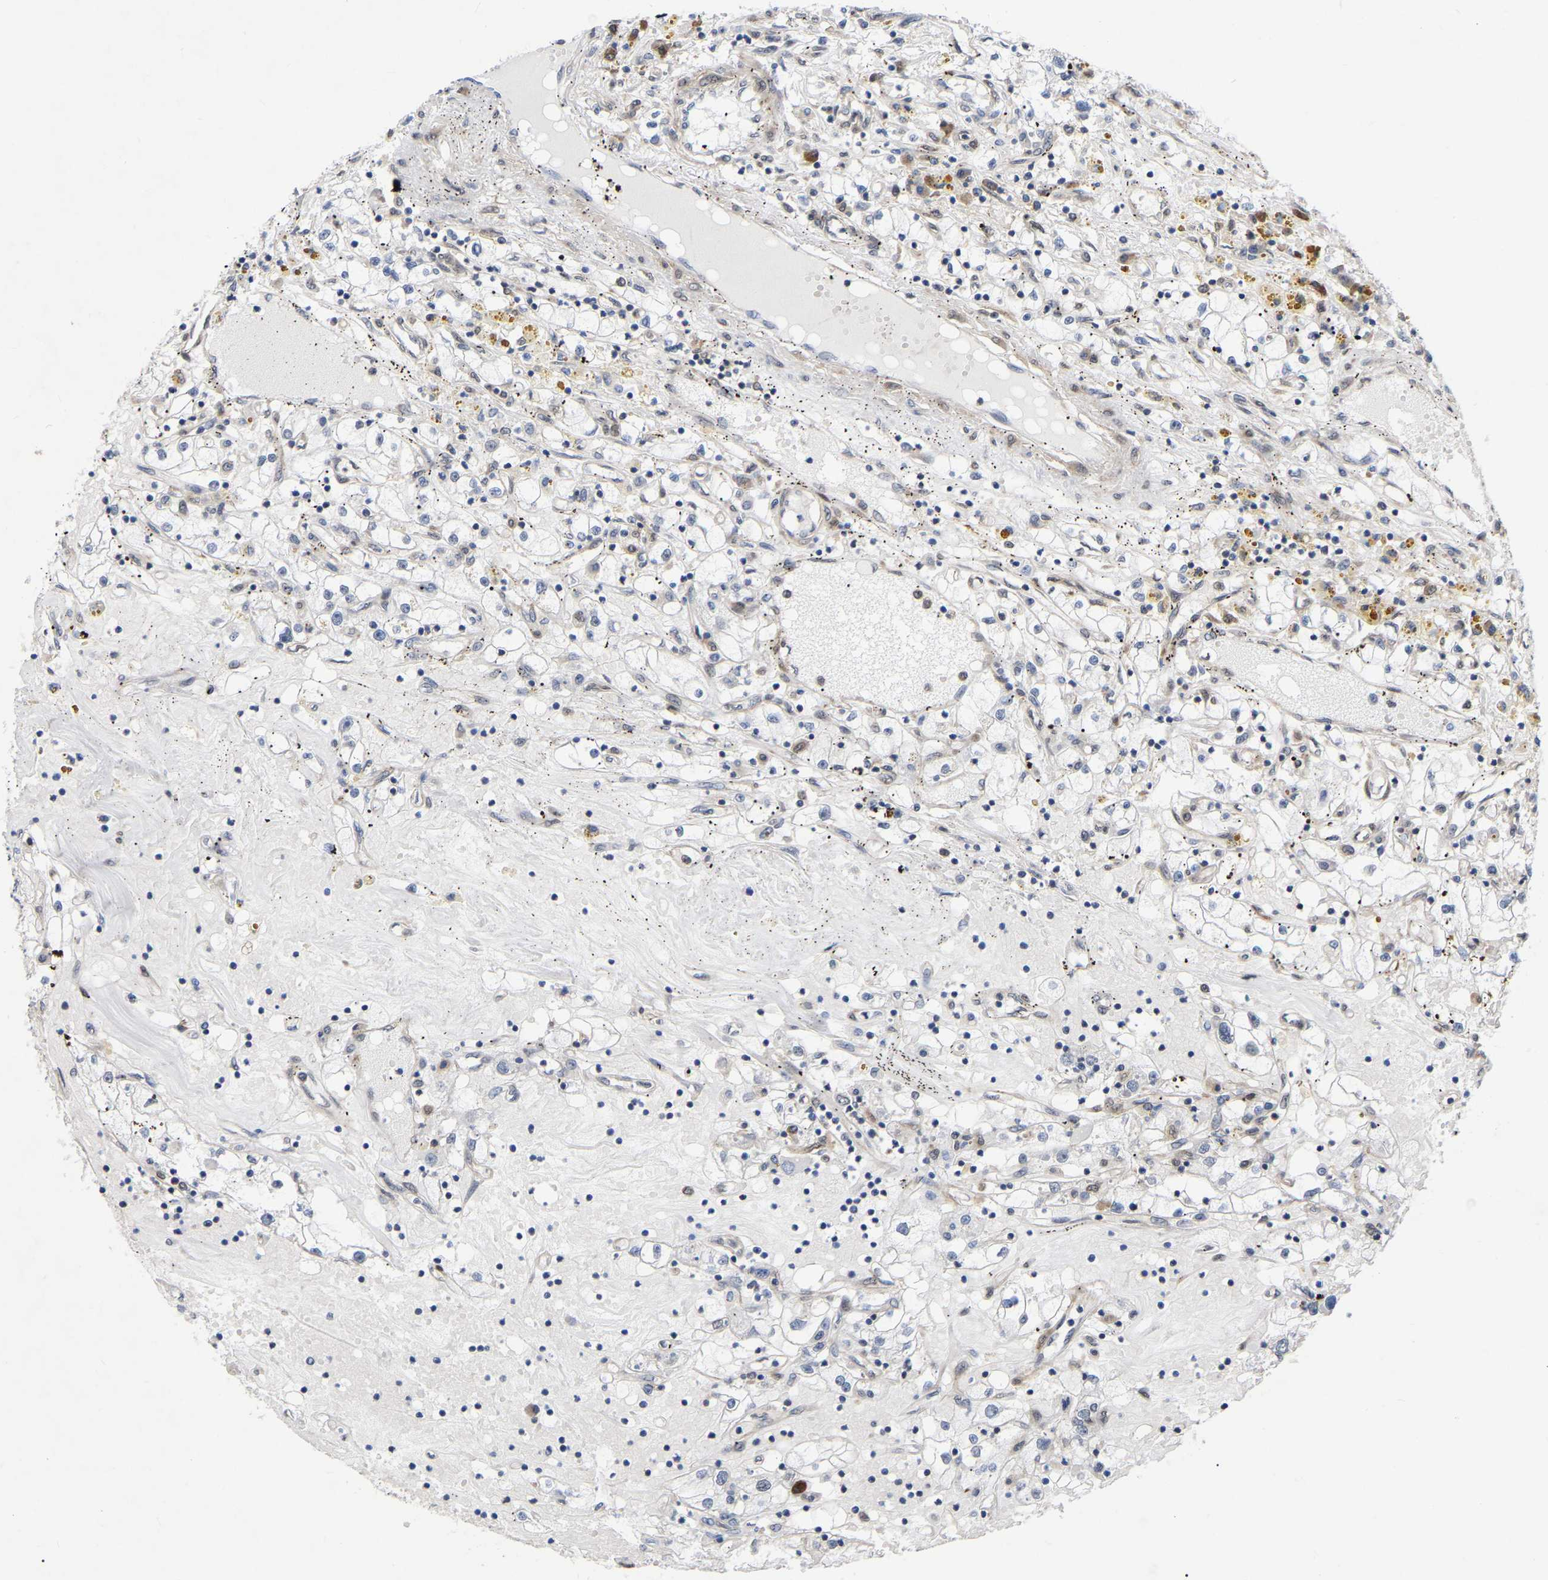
{"staining": {"intensity": "negative", "quantity": "none", "location": "none"}, "tissue": "renal cancer", "cell_type": "Tumor cells", "image_type": "cancer", "snomed": [{"axis": "morphology", "description": "Adenocarcinoma, NOS"}, {"axis": "topography", "description": "Kidney"}], "caption": "DAB immunohistochemical staining of renal cancer (adenocarcinoma) displays no significant positivity in tumor cells.", "gene": "UBE4B", "patient": {"sex": "male", "age": 56}}